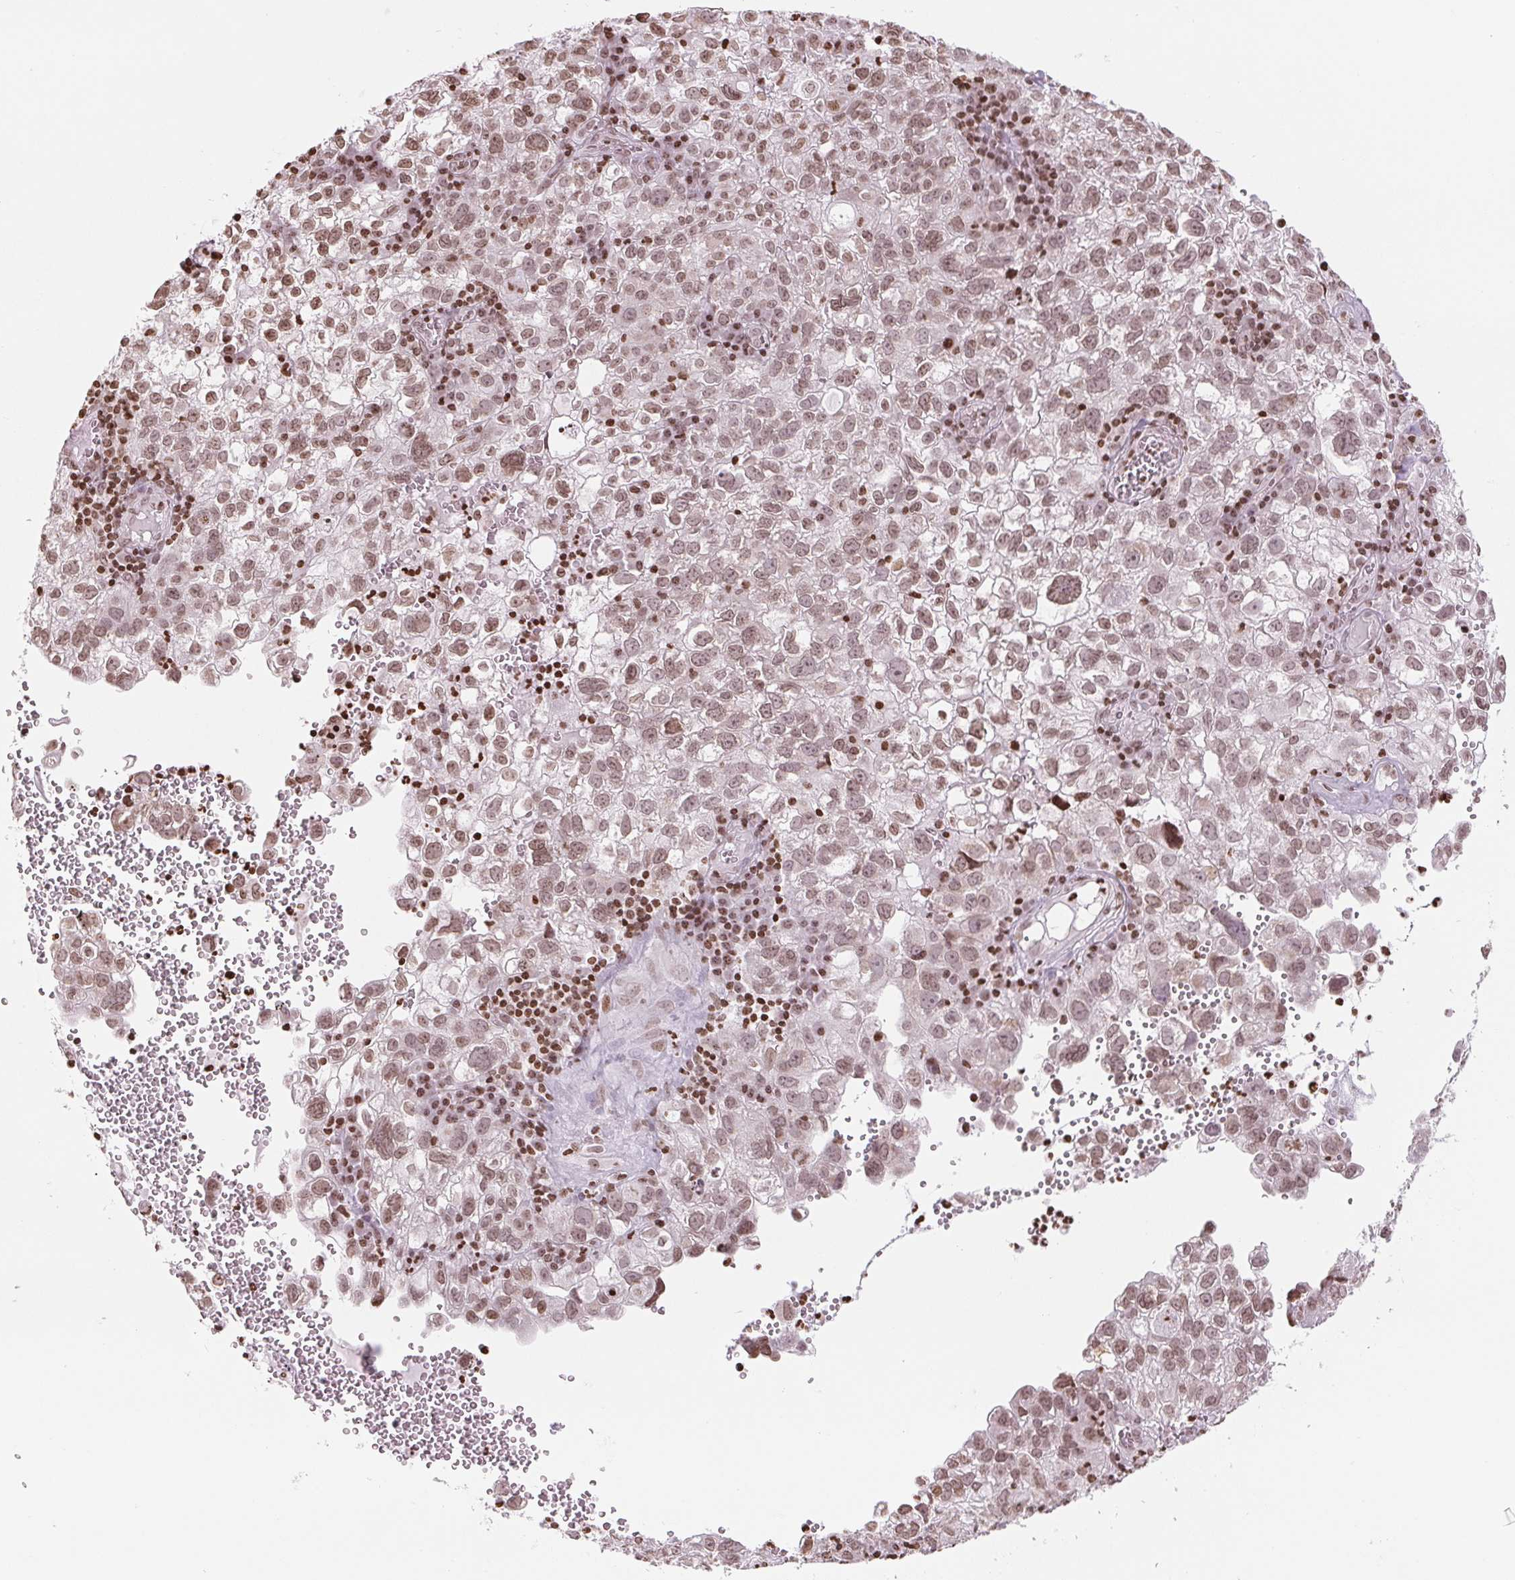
{"staining": {"intensity": "moderate", "quantity": ">75%", "location": "nuclear"}, "tissue": "cervical cancer", "cell_type": "Tumor cells", "image_type": "cancer", "snomed": [{"axis": "morphology", "description": "Squamous cell carcinoma, NOS"}, {"axis": "topography", "description": "Cervix"}], "caption": "Cervical cancer (squamous cell carcinoma) stained with DAB (3,3'-diaminobenzidine) immunohistochemistry (IHC) demonstrates medium levels of moderate nuclear staining in approximately >75% of tumor cells.", "gene": "SMIM12", "patient": {"sex": "female", "age": 55}}